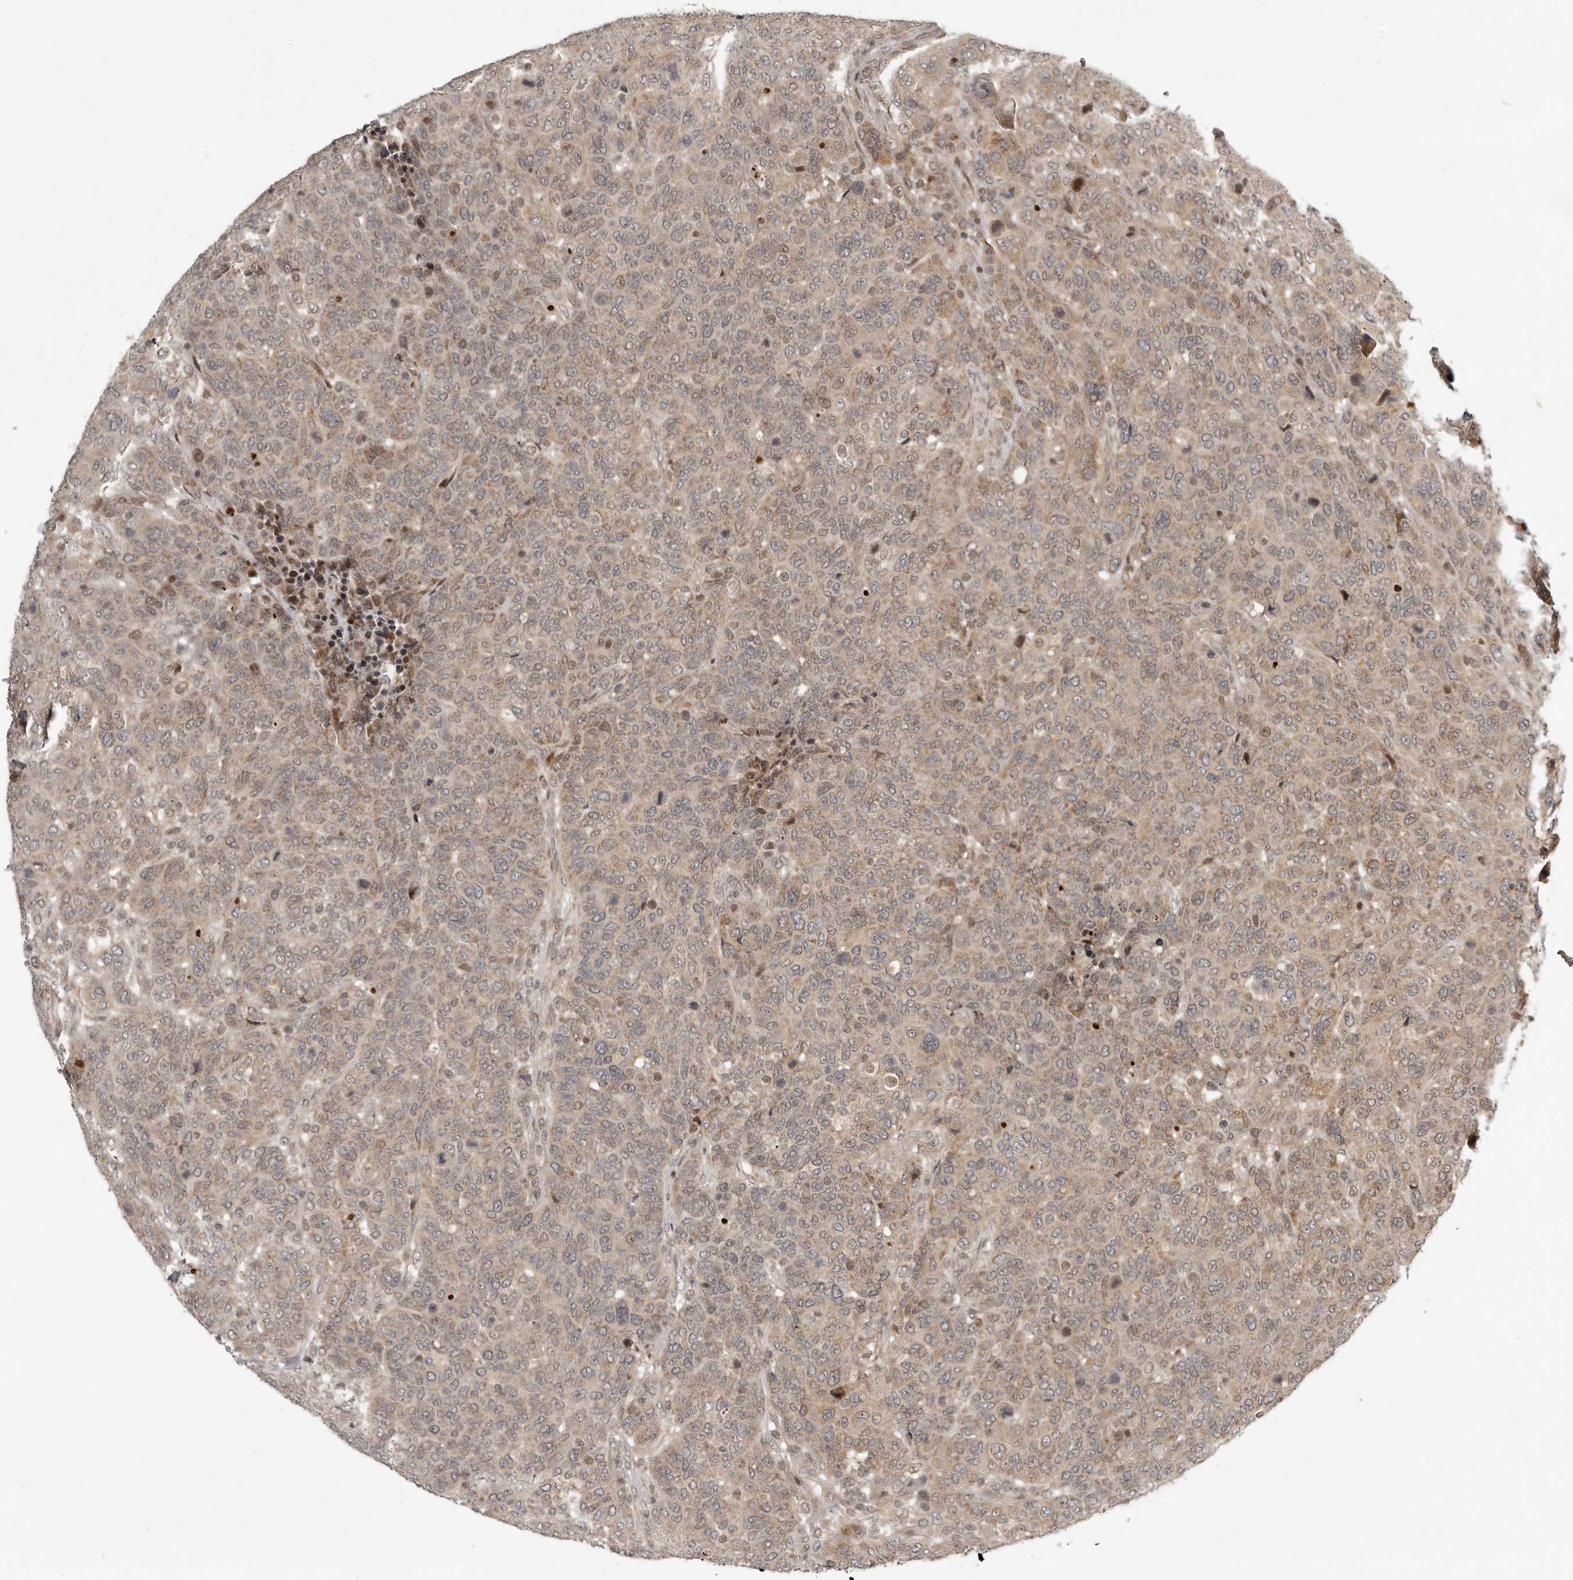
{"staining": {"intensity": "weak", "quantity": "25%-75%", "location": "cytoplasmic/membranous,nuclear"}, "tissue": "breast cancer", "cell_type": "Tumor cells", "image_type": "cancer", "snomed": [{"axis": "morphology", "description": "Duct carcinoma"}, {"axis": "topography", "description": "Breast"}], "caption": "Approximately 25%-75% of tumor cells in human breast intraductal carcinoma show weak cytoplasmic/membranous and nuclear protein expression as visualized by brown immunohistochemical staining.", "gene": "RABIF", "patient": {"sex": "female", "age": 37}}